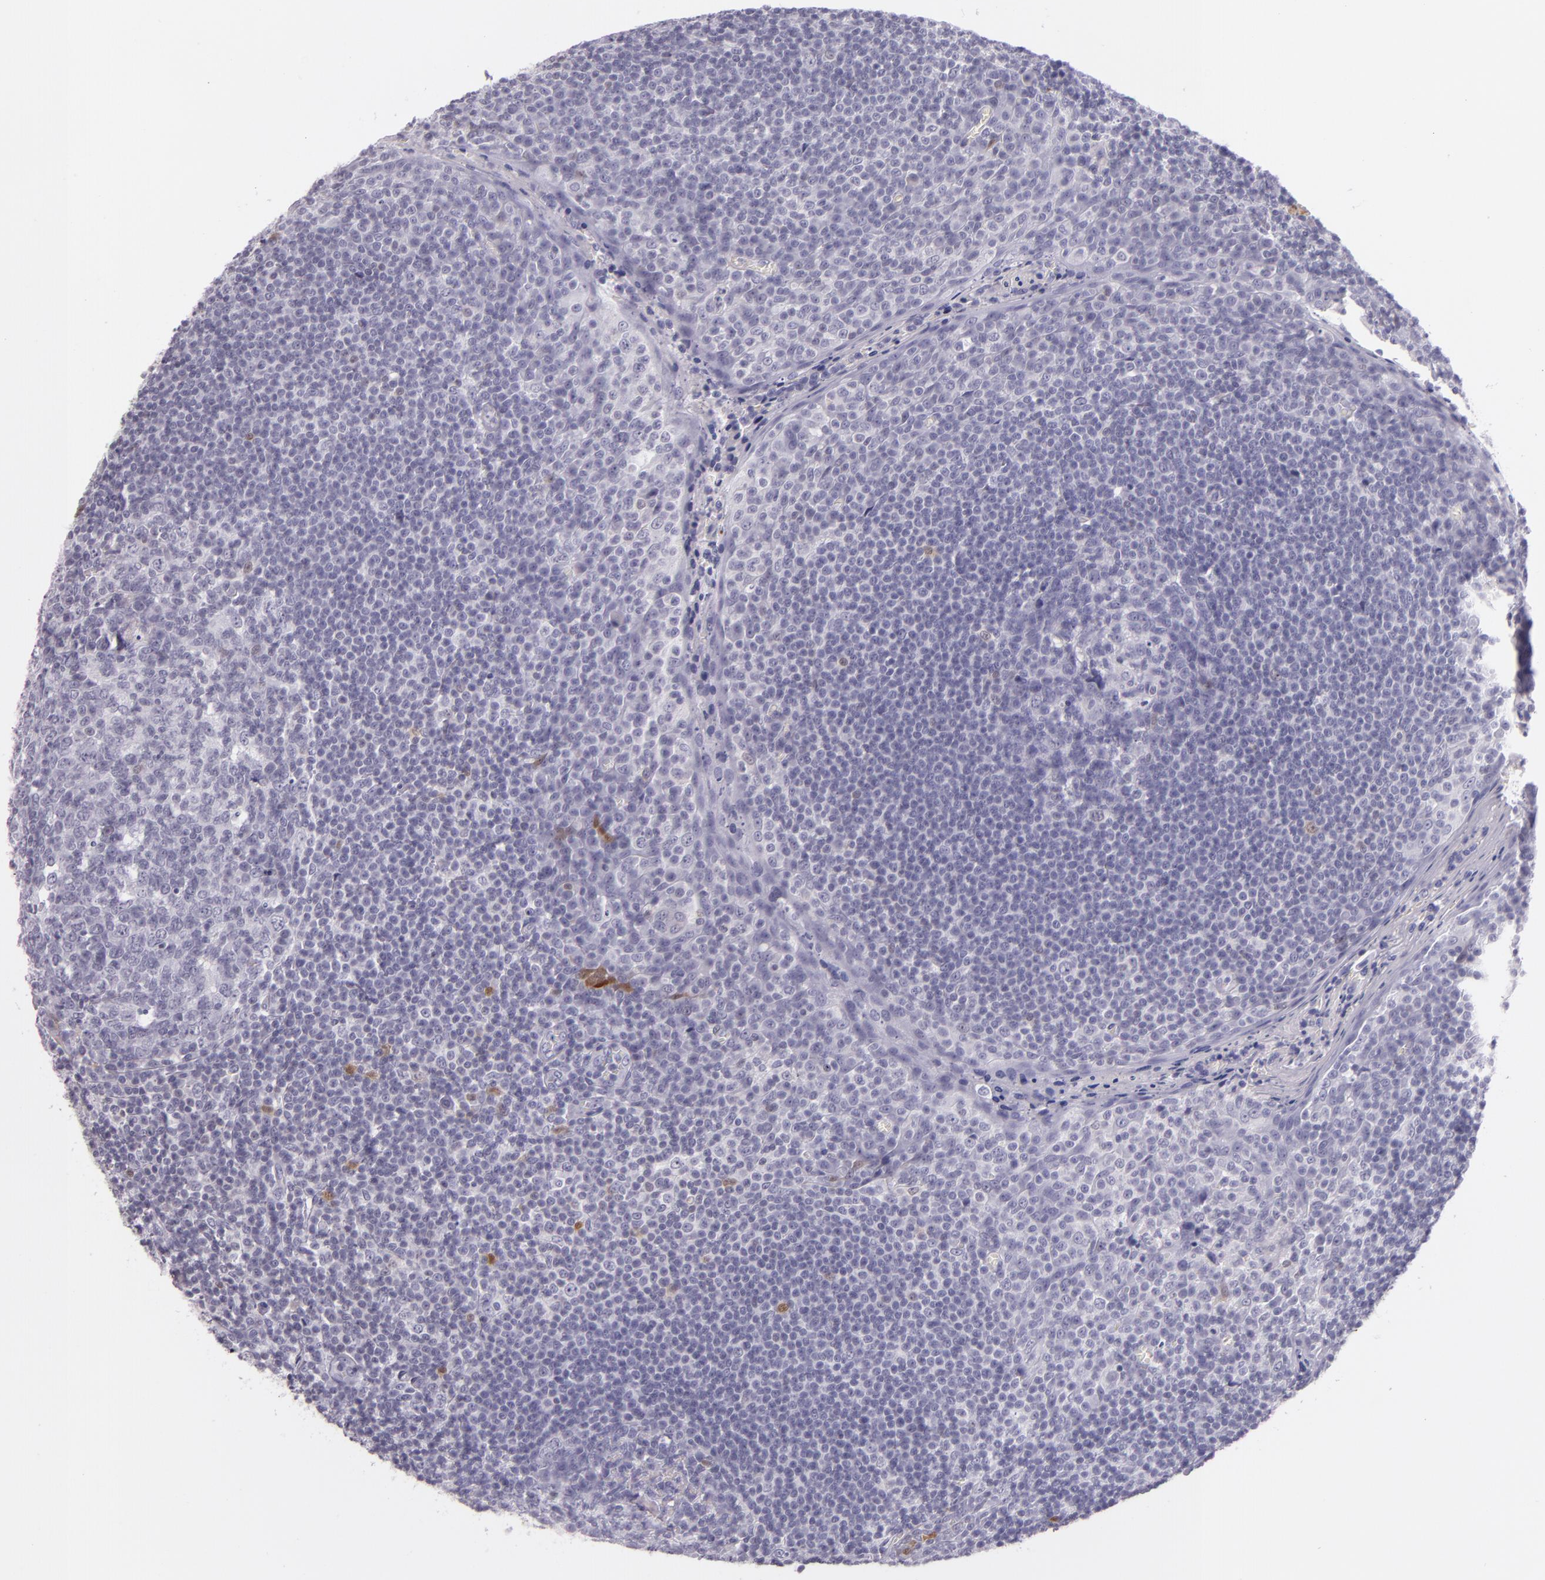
{"staining": {"intensity": "negative", "quantity": "none", "location": "none"}, "tissue": "tonsil", "cell_type": "Germinal center cells", "image_type": "normal", "snomed": [{"axis": "morphology", "description": "Normal tissue, NOS"}, {"axis": "topography", "description": "Tonsil"}], "caption": "This is an immunohistochemistry image of benign human tonsil. There is no staining in germinal center cells.", "gene": "MT1A", "patient": {"sex": "male", "age": 31}}